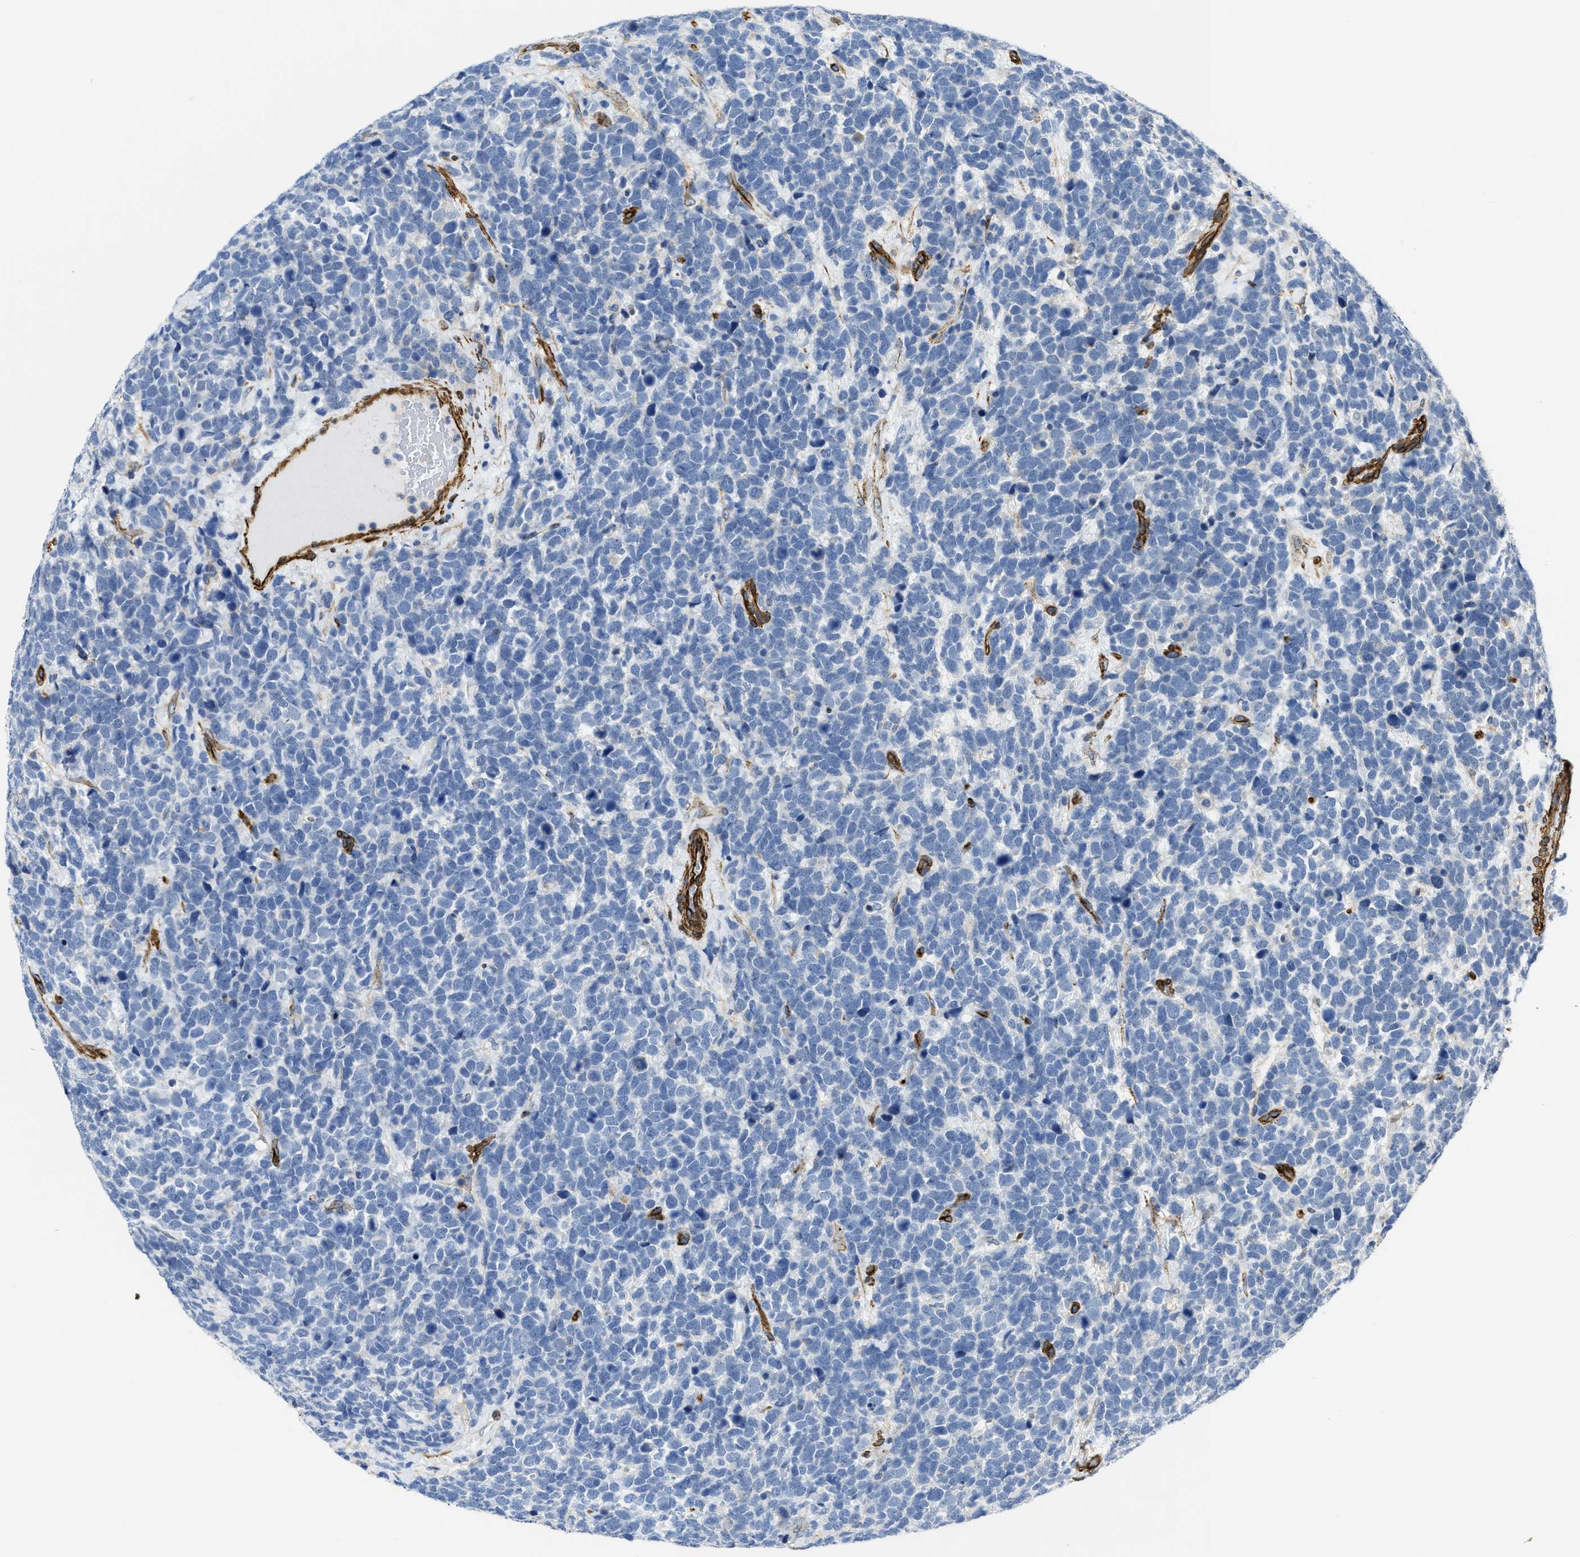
{"staining": {"intensity": "negative", "quantity": "none", "location": "none"}, "tissue": "urothelial cancer", "cell_type": "Tumor cells", "image_type": "cancer", "snomed": [{"axis": "morphology", "description": "Urothelial carcinoma, High grade"}, {"axis": "topography", "description": "Urinary bladder"}], "caption": "This is a histopathology image of IHC staining of urothelial carcinoma (high-grade), which shows no expression in tumor cells. The staining was performed using DAB to visualize the protein expression in brown, while the nuclei were stained in blue with hematoxylin (Magnification: 20x).", "gene": "NAB1", "patient": {"sex": "female", "age": 82}}